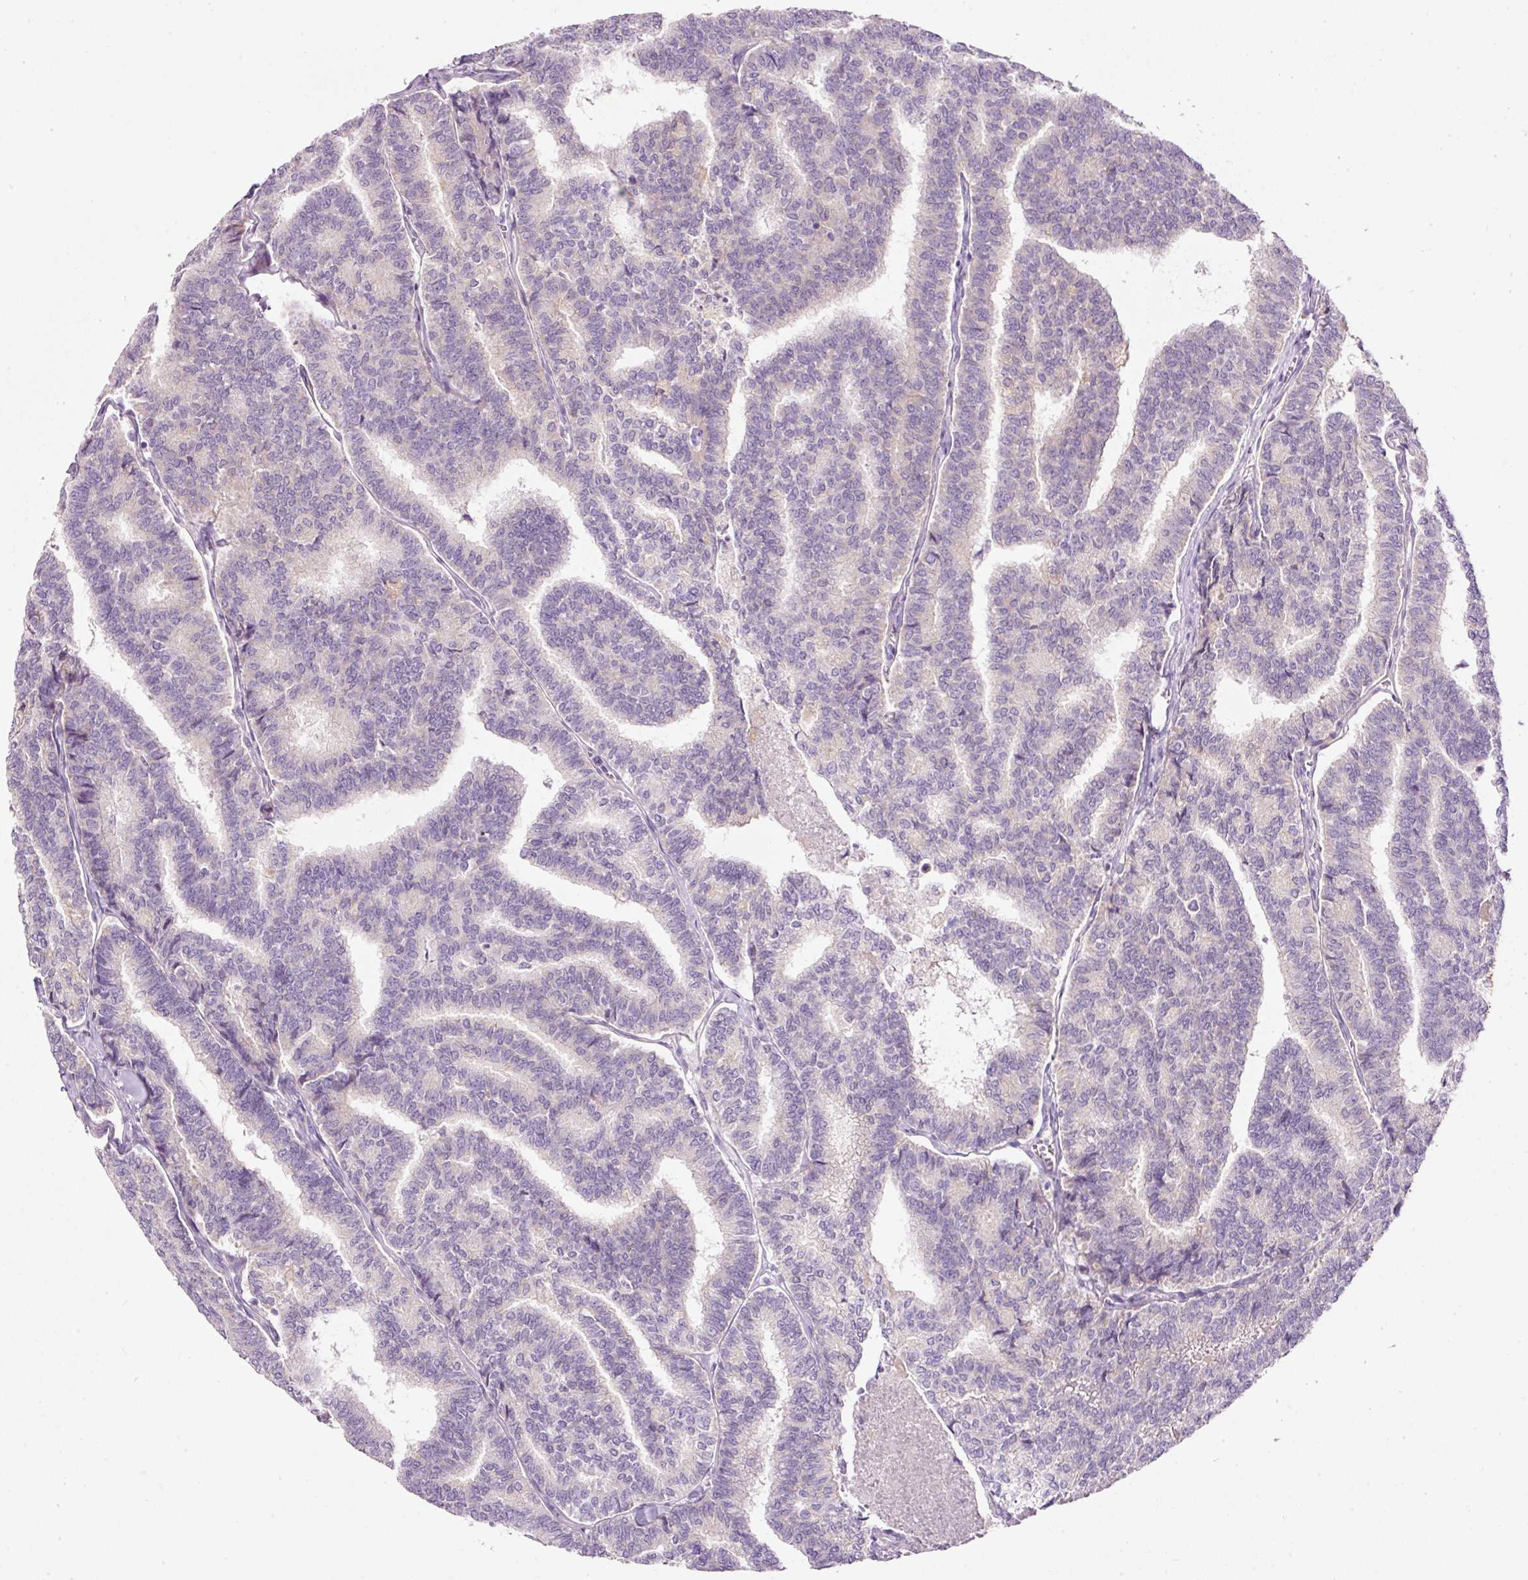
{"staining": {"intensity": "negative", "quantity": "none", "location": "none"}, "tissue": "thyroid cancer", "cell_type": "Tumor cells", "image_type": "cancer", "snomed": [{"axis": "morphology", "description": "Papillary adenocarcinoma, NOS"}, {"axis": "topography", "description": "Thyroid gland"}], "caption": "High magnification brightfield microscopy of thyroid cancer (papillary adenocarcinoma) stained with DAB (3,3'-diaminobenzidine) (brown) and counterstained with hematoxylin (blue): tumor cells show no significant staining.", "gene": "SRC", "patient": {"sex": "female", "age": 35}}